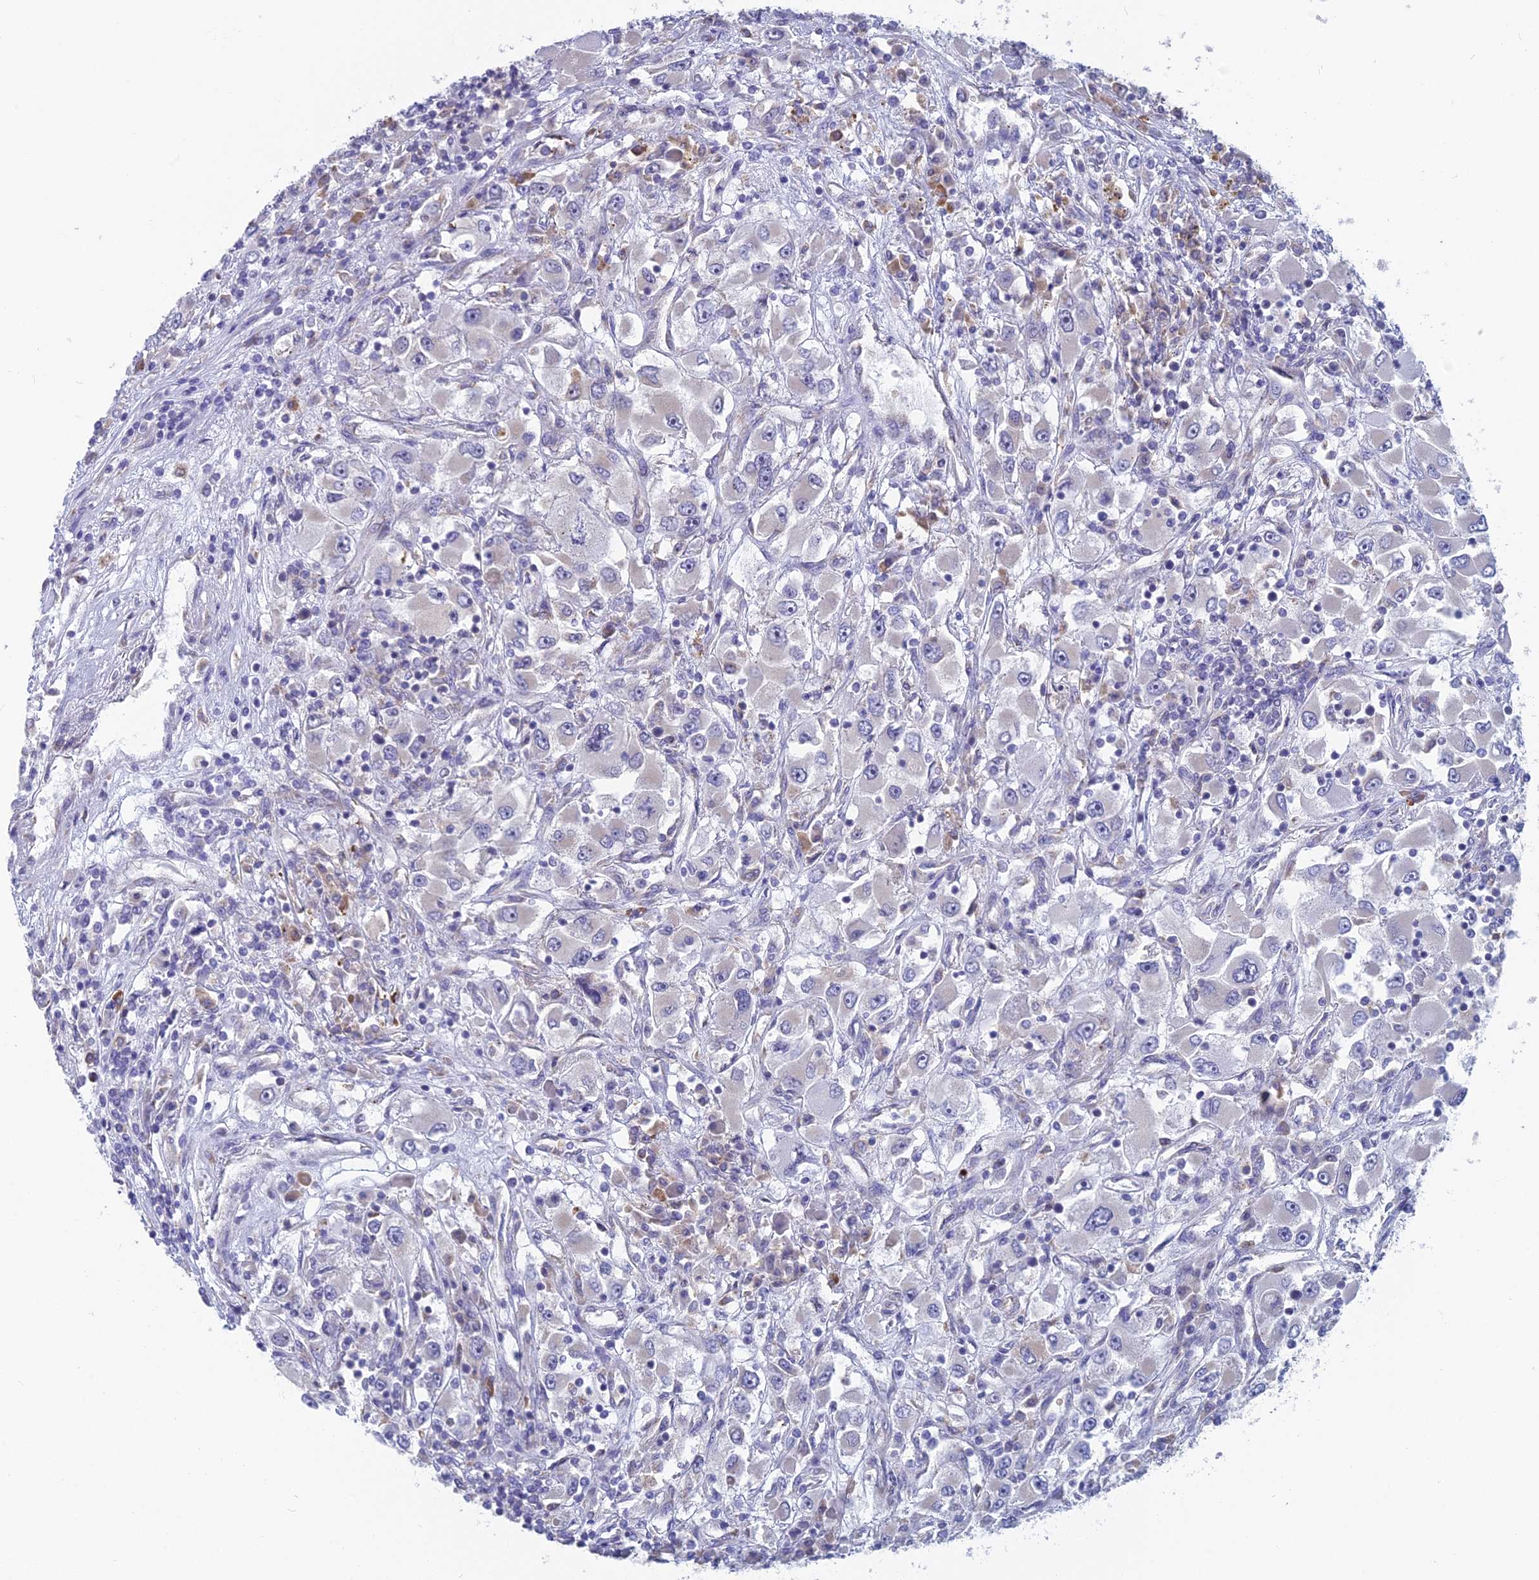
{"staining": {"intensity": "negative", "quantity": "none", "location": "none"}, "tissue": "renal cancer", "cell_type": "Tumor cells", "image_type": "cancer", "snomed": [{"axis": "morphology", "description": "Adenocarcinoma, NOS"}, {"axis": "topography", "description": "Kidney"}], "caption": "This is an immunohistochemistry (IHC) micrograph of human renal cancer (adenocarcinoma). There is no expression in tumor cells.", "gene": "MRI1", "patient": {"sex": "female", "age": 52}}